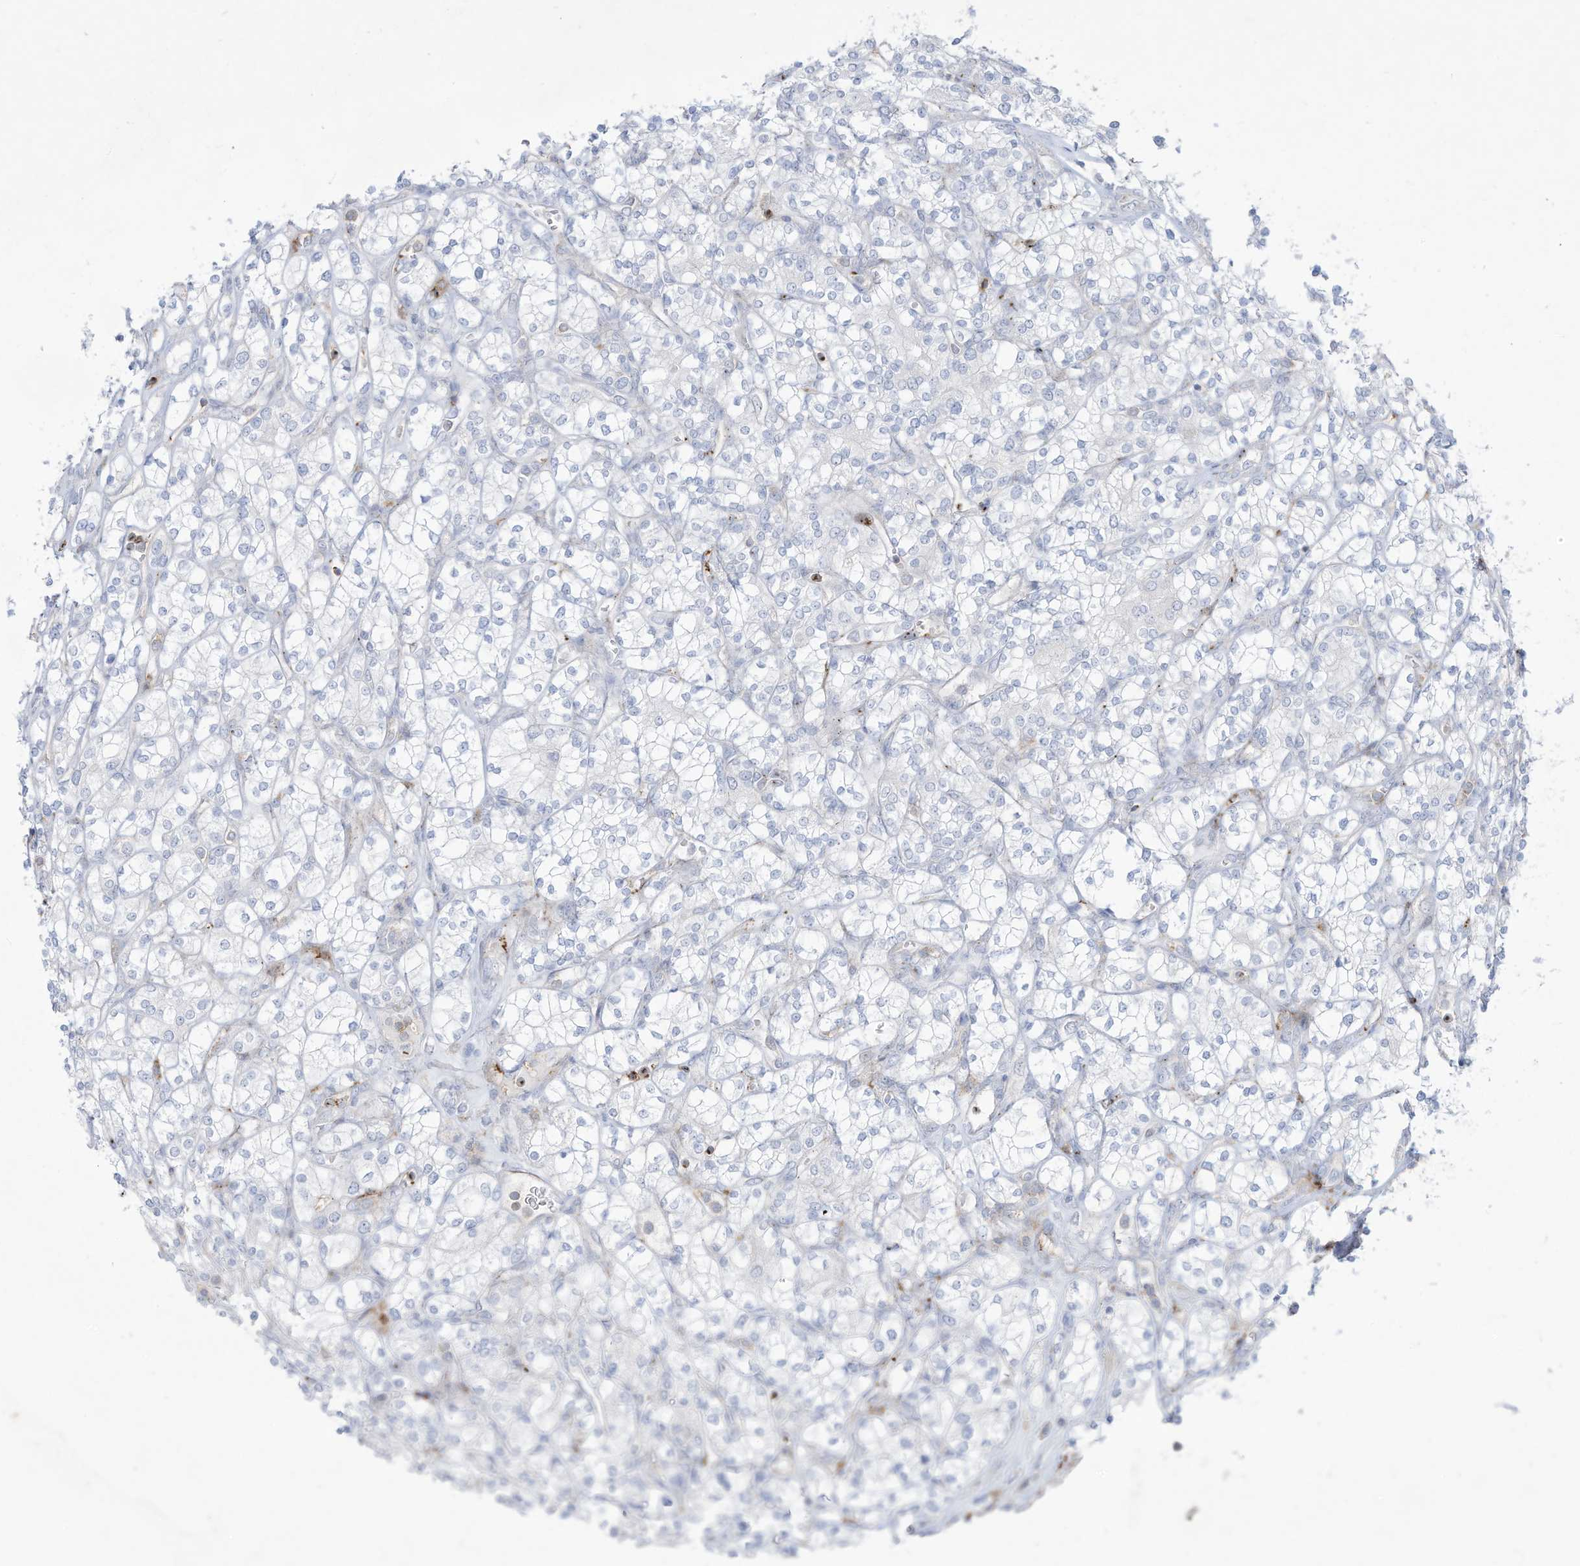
{"staining": {"intensity": "negative", "quantity": "none", "location": "none"}, "tissue": "renal cancer", "cell_type": "Tumor cells", "image_type": "cancer", "snomed": [{"axis": "morphology", "description": "Adenocarcinoma, NOS"}, {"axis": "topography", "description": "Kidney"}], "caption": "A histopathology image of adenocarcinoma (renal) stained for a protein shows no brown staining in tumor cells. (Brightfield microscopy of DAB (3,3'-diaminobenzidine) immunohistochemistry at high magnification).", "gene": "THNSL2", "patient": {"sex": "male", "age": 77}}